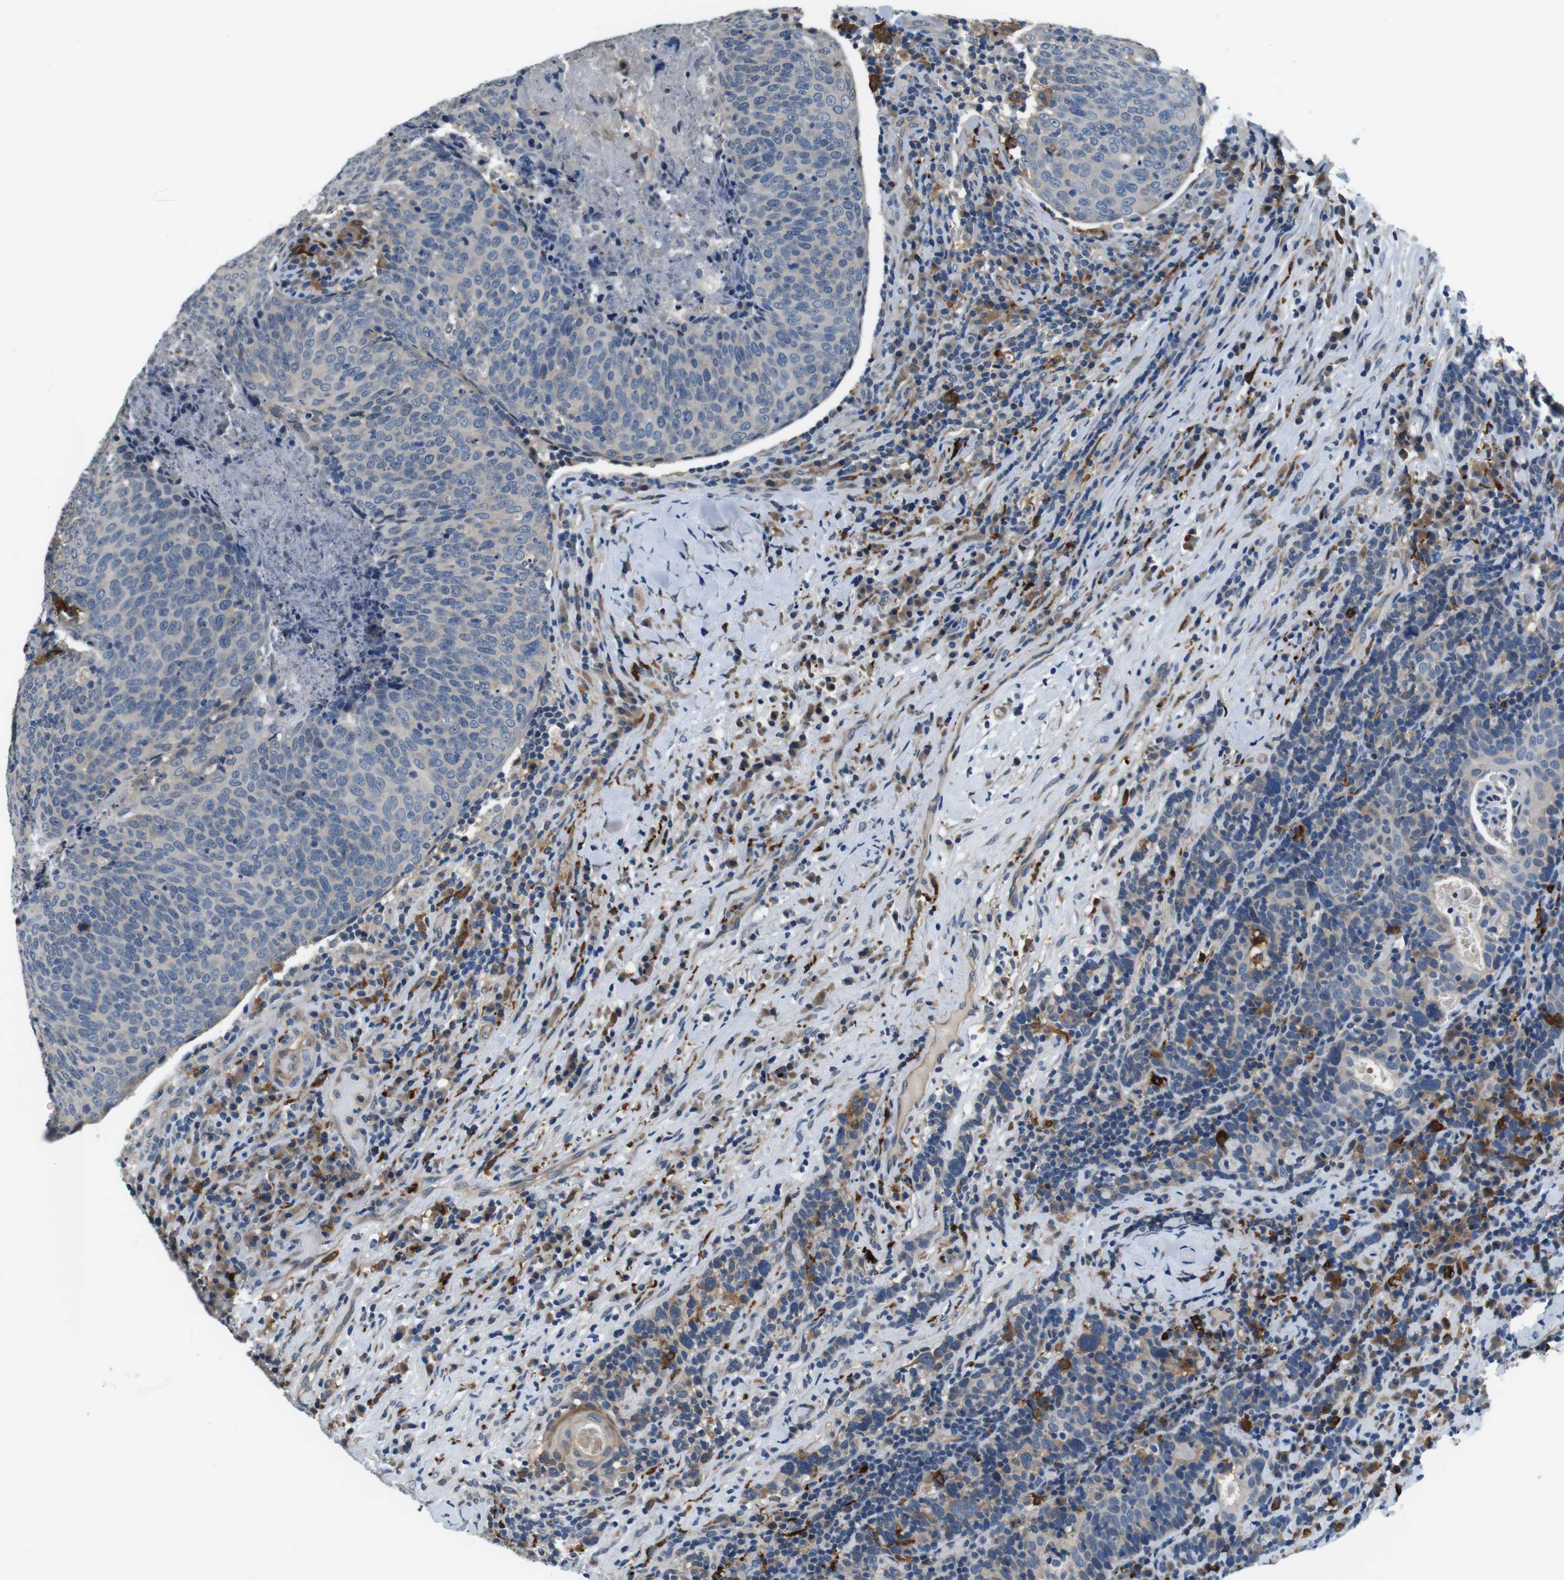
{"staining": {"intensity": "negative", "quantity": "none", "location": "none"}, "tissue": "head and neck cancer", "cell_type": "Tumor cells", "image_type": "cancer", "snomed": [{"axis": "morphology", "description": "Squamous cell carcinoma, NOS"}, {"axis": "morphology", "description": "Squamous cell carcinoma, metastatic, NOS"}, {"axis": "topography", "description": "Lymph node"}, {"axis": "topography", "description": "Head-Neck"}], "caption": "Protein analysis of squamous cell carcinoma (head and neck) exhibits no significant positivity in tumor cells.", "gene": "CD163L1", "patient": {"sex": "male", "age": 62}}